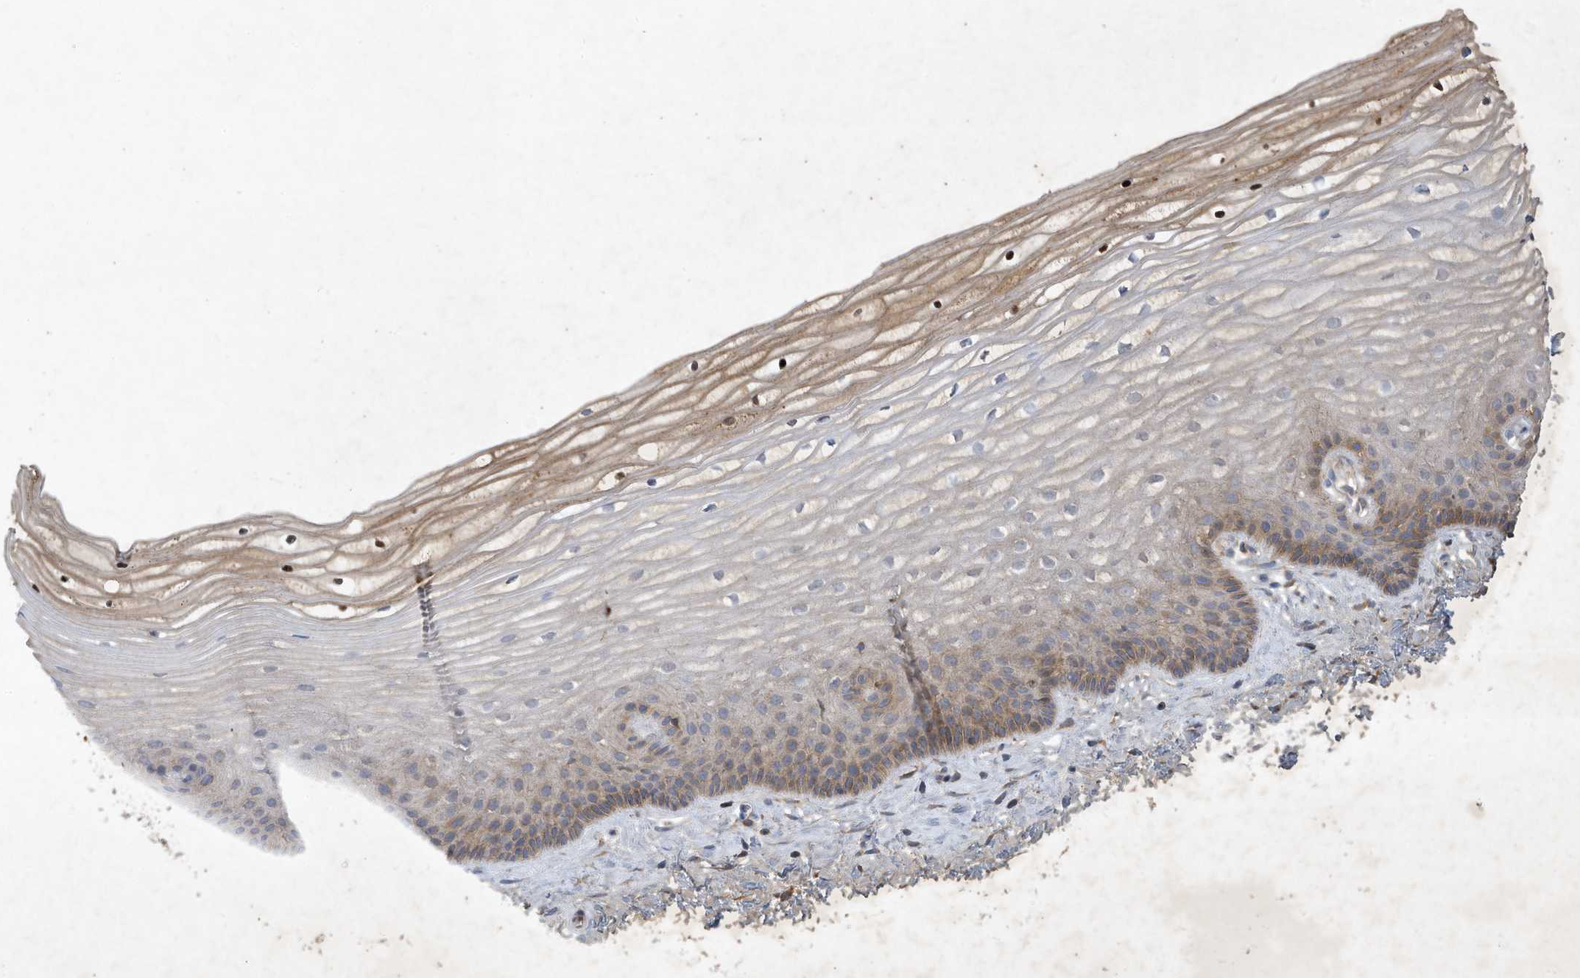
{"staining": {"intensity": "moderate", "quantity": "25%-75%", "location": "cytoplasmic/membranous"}, "tissue": "vagina", "cell_type": "Squamous epithelial cells", "image_type": "normal", "snomed": [{"axis": "morphology", "description": "Normal tissue, NOS"}, {"axis": "topography", "description": "Vagina"}, {"axis": "topography", "description": "Cervix"}], "caption": "Vagina stained with DAB (3,3'-diaminobenzidine) immunohistochemistry displays medium levels of moderate cytoplasmic/membranous staining in about 25%-75% of squamous epithelial cells.", "gene": "SYNJ2", "patient": {"sex": "female", "age": 40}}